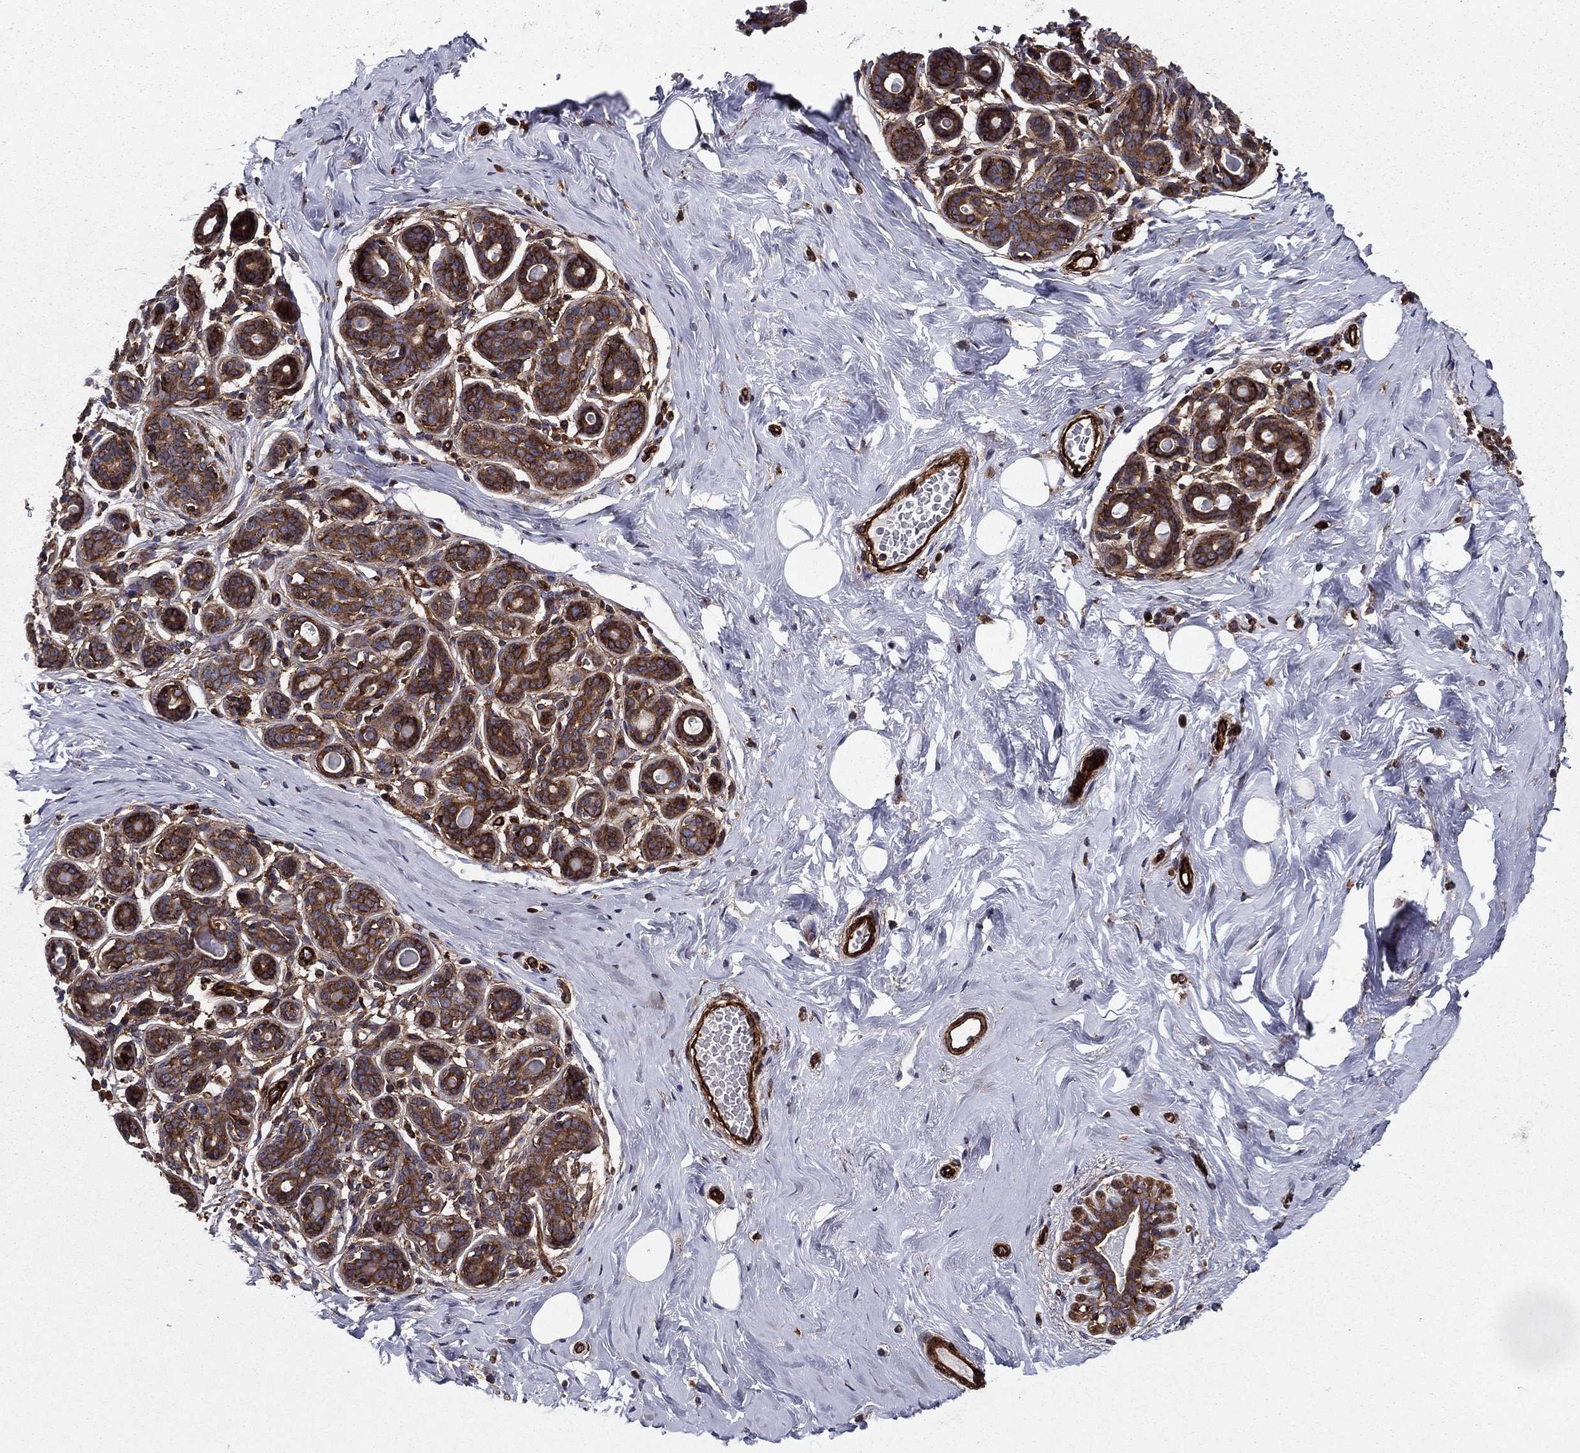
{"staining": {"intensity": "negative", "quantity": "none", "location": "none"}, "tissue": "breast", "cell_type": "Adipocytes", "image_type": "normal", "snomed": [{"axis": "morphology", "description": "Normal tissue, NOS"}, {"axis": "topography", "description": "Skin"}, {"axis": "topography", "description": "Breast"}], "caption": "DAB immunohistochemical staining of benign human breast reveals no significant expression in adipocytes.", "gene": "EHBP1L1", "patient": {"sex": "female", "age": 43}}